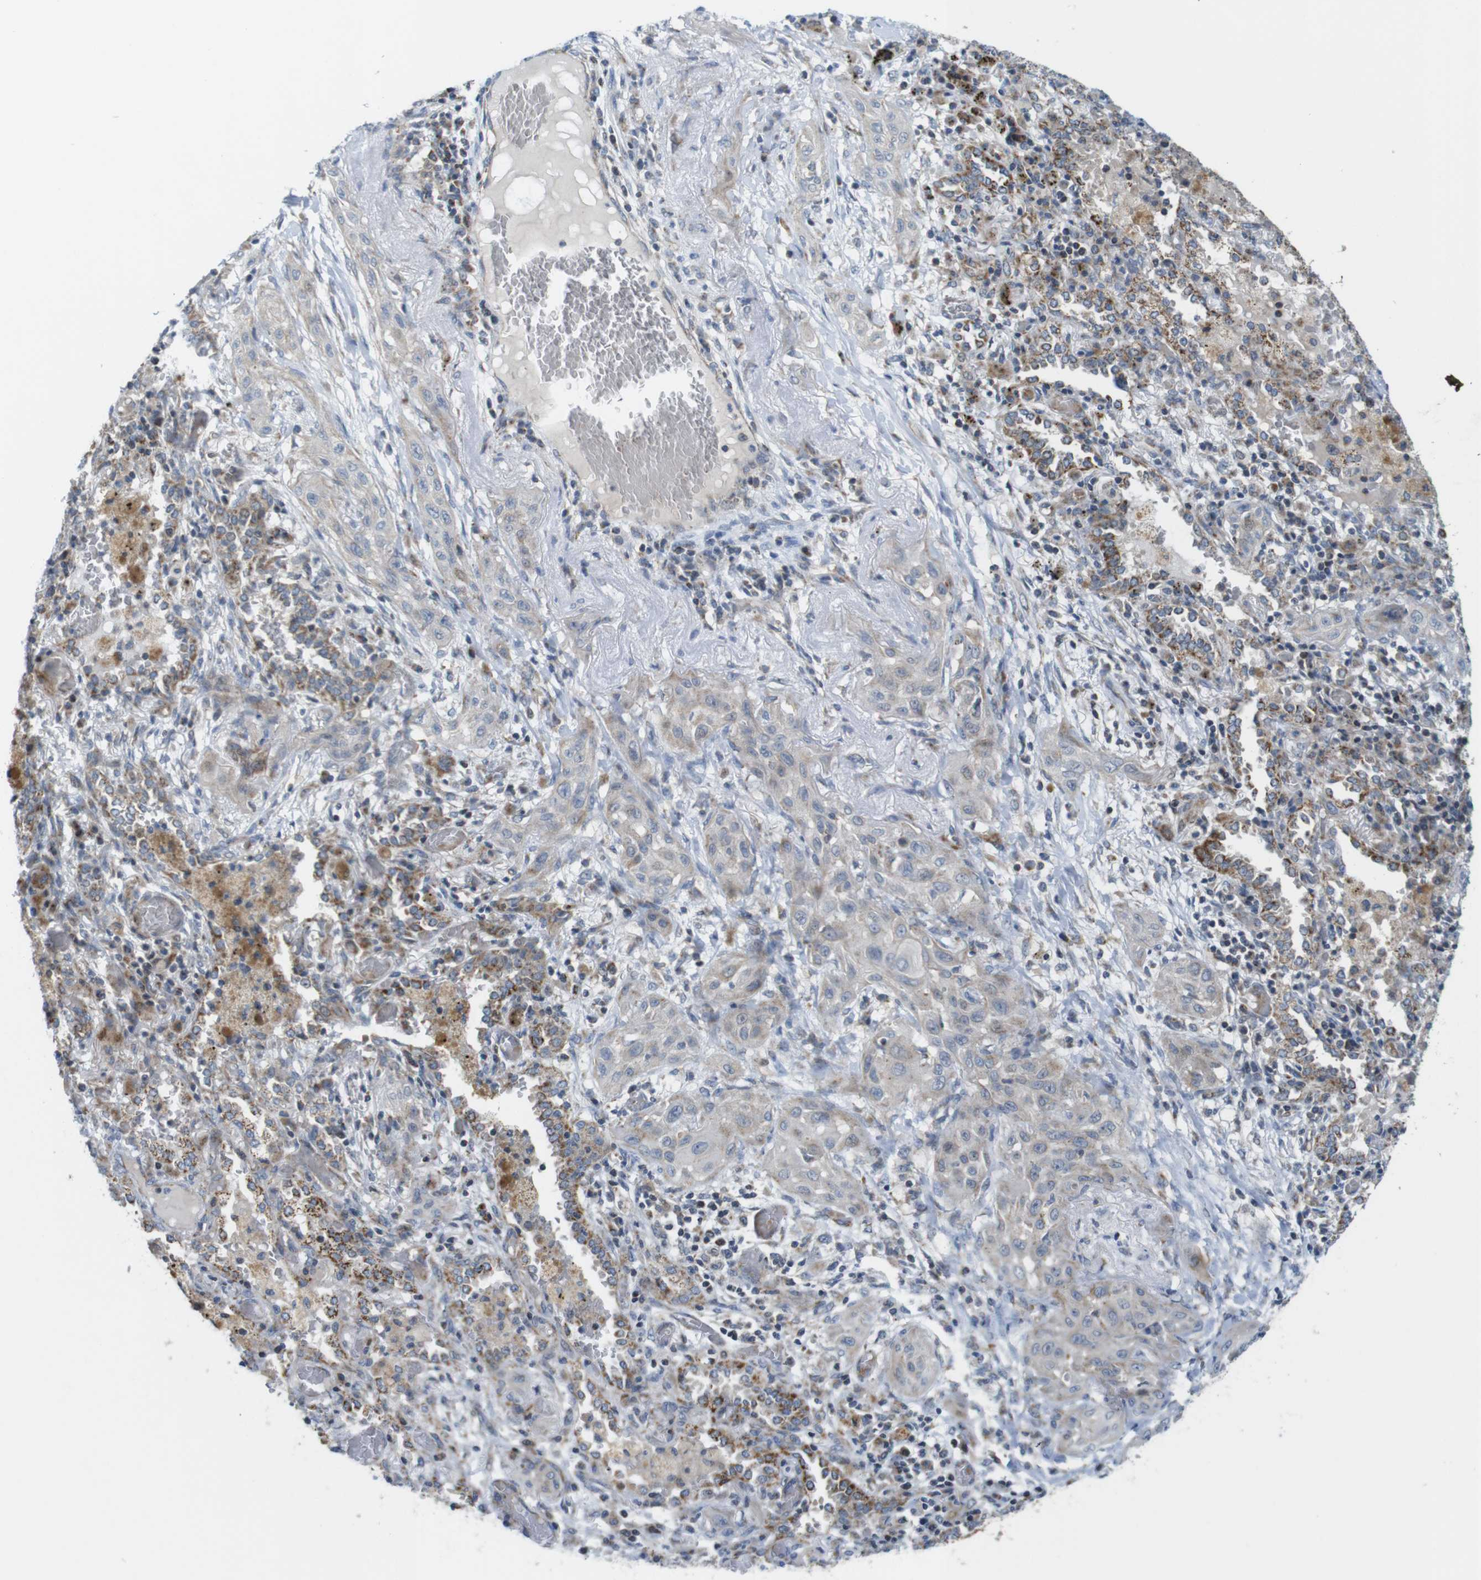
{"staining": {"intensity": "weak", "quantity": ">75%", "location": "cytoplasmic/membranous"}, "tissue": "lung cancer", "cell_type": "Tumor cells", "image_type": "cancer", "snomed": [{"axis": "morphology", "description": "Squamous cell carcinoma, NOS"}, {"axis": "topography", "description": "Lung"}], "caption": "Protein staining reveals weak cytoplasmic/membranous staining in about >75% of tumor cells in lung cancer.", "gene": "MARCHF1", "patient": {"sex": "female", "age": 47}}